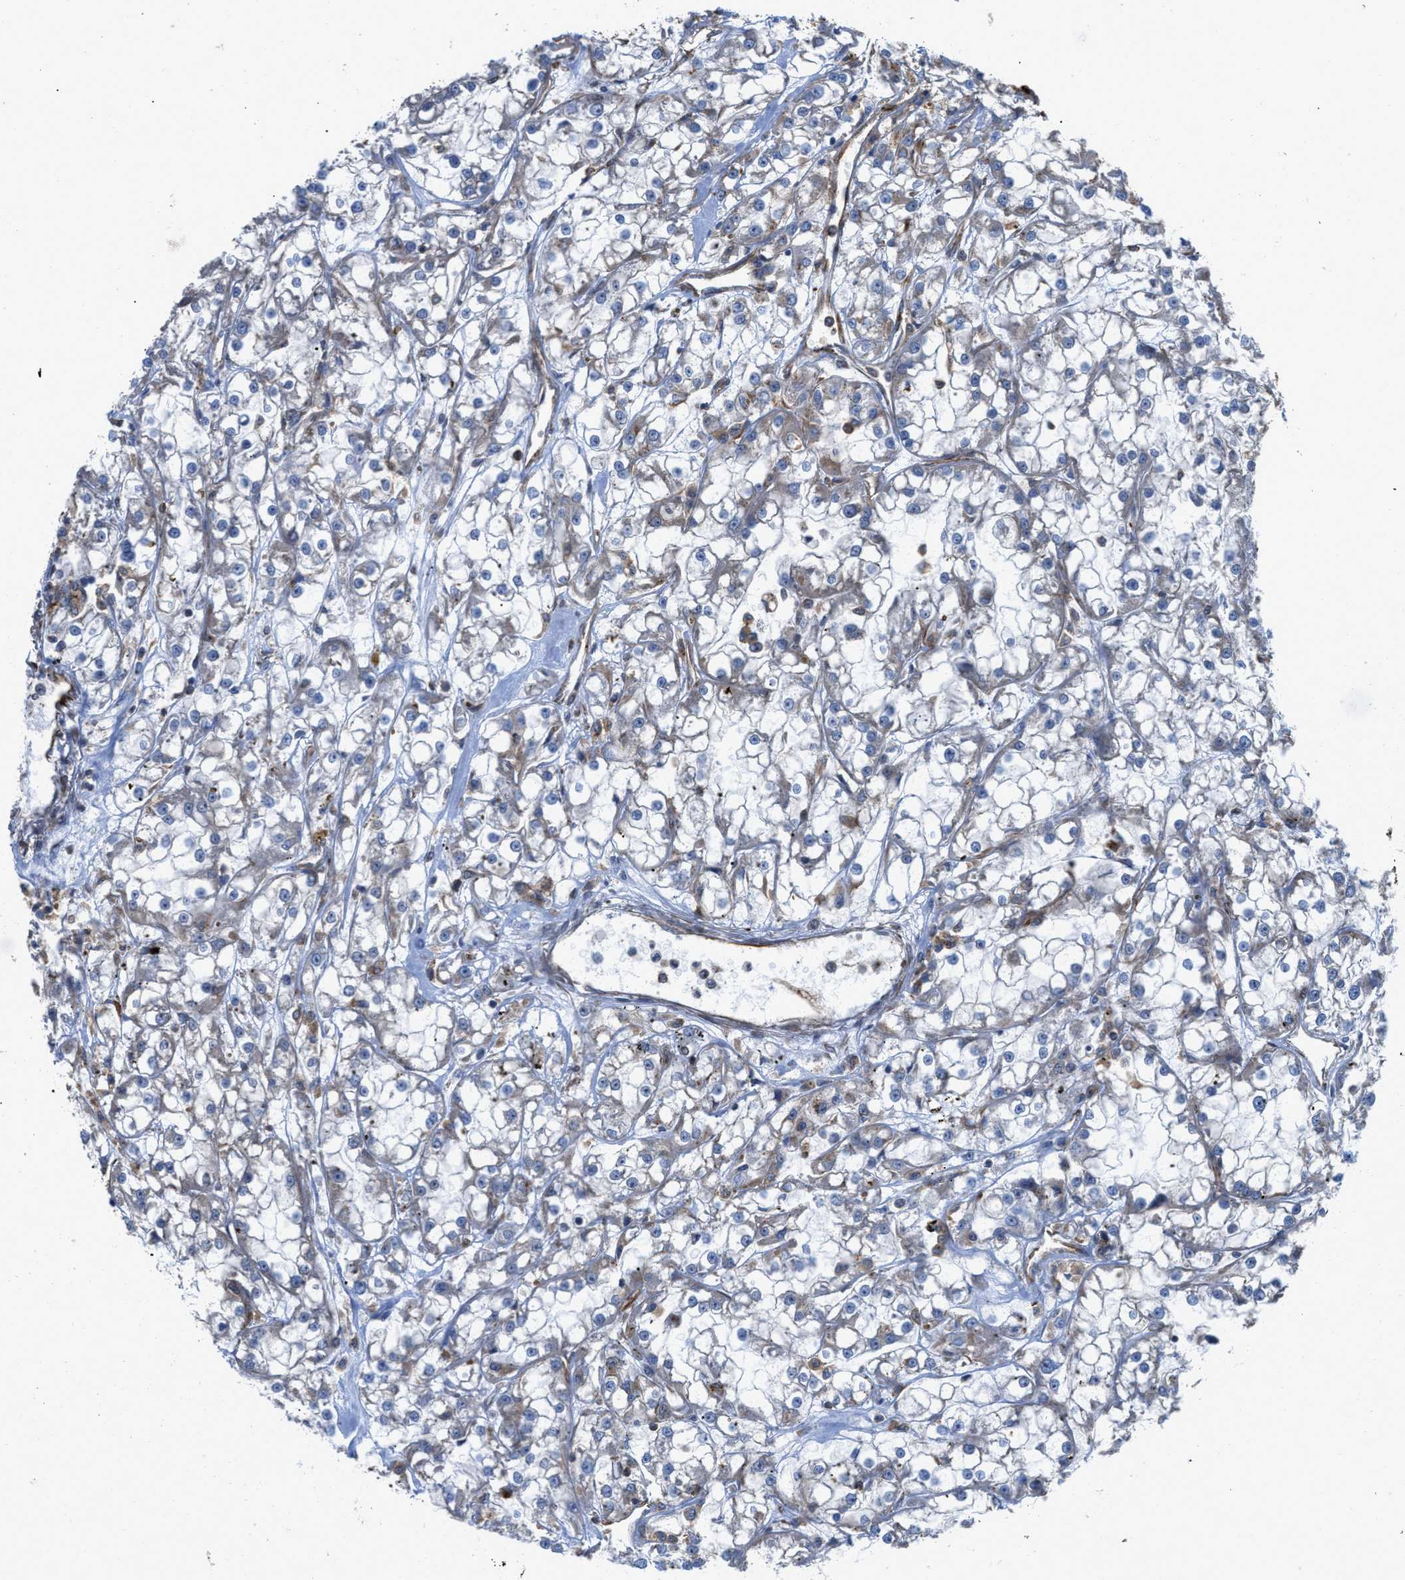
{"staining": {"intensity": "weak", "quantity": "<25%", "location": "cytoplasmic/membranous"}, "tissue": "renal cancer", "cell_type": "Tumor cells", "image_type": "cancer", "snomed": [{"axis": "morphology", "description": "Adenocarcinoma, NOS"}, {"axis": "topography", "description": "Kidney"}], "caption": "Tumor cells are negative for brown protein staining in renal cancer (adenocarcinoma).", "gene": "PTPRE", "patient": {"sex": "female", "age": 52}}